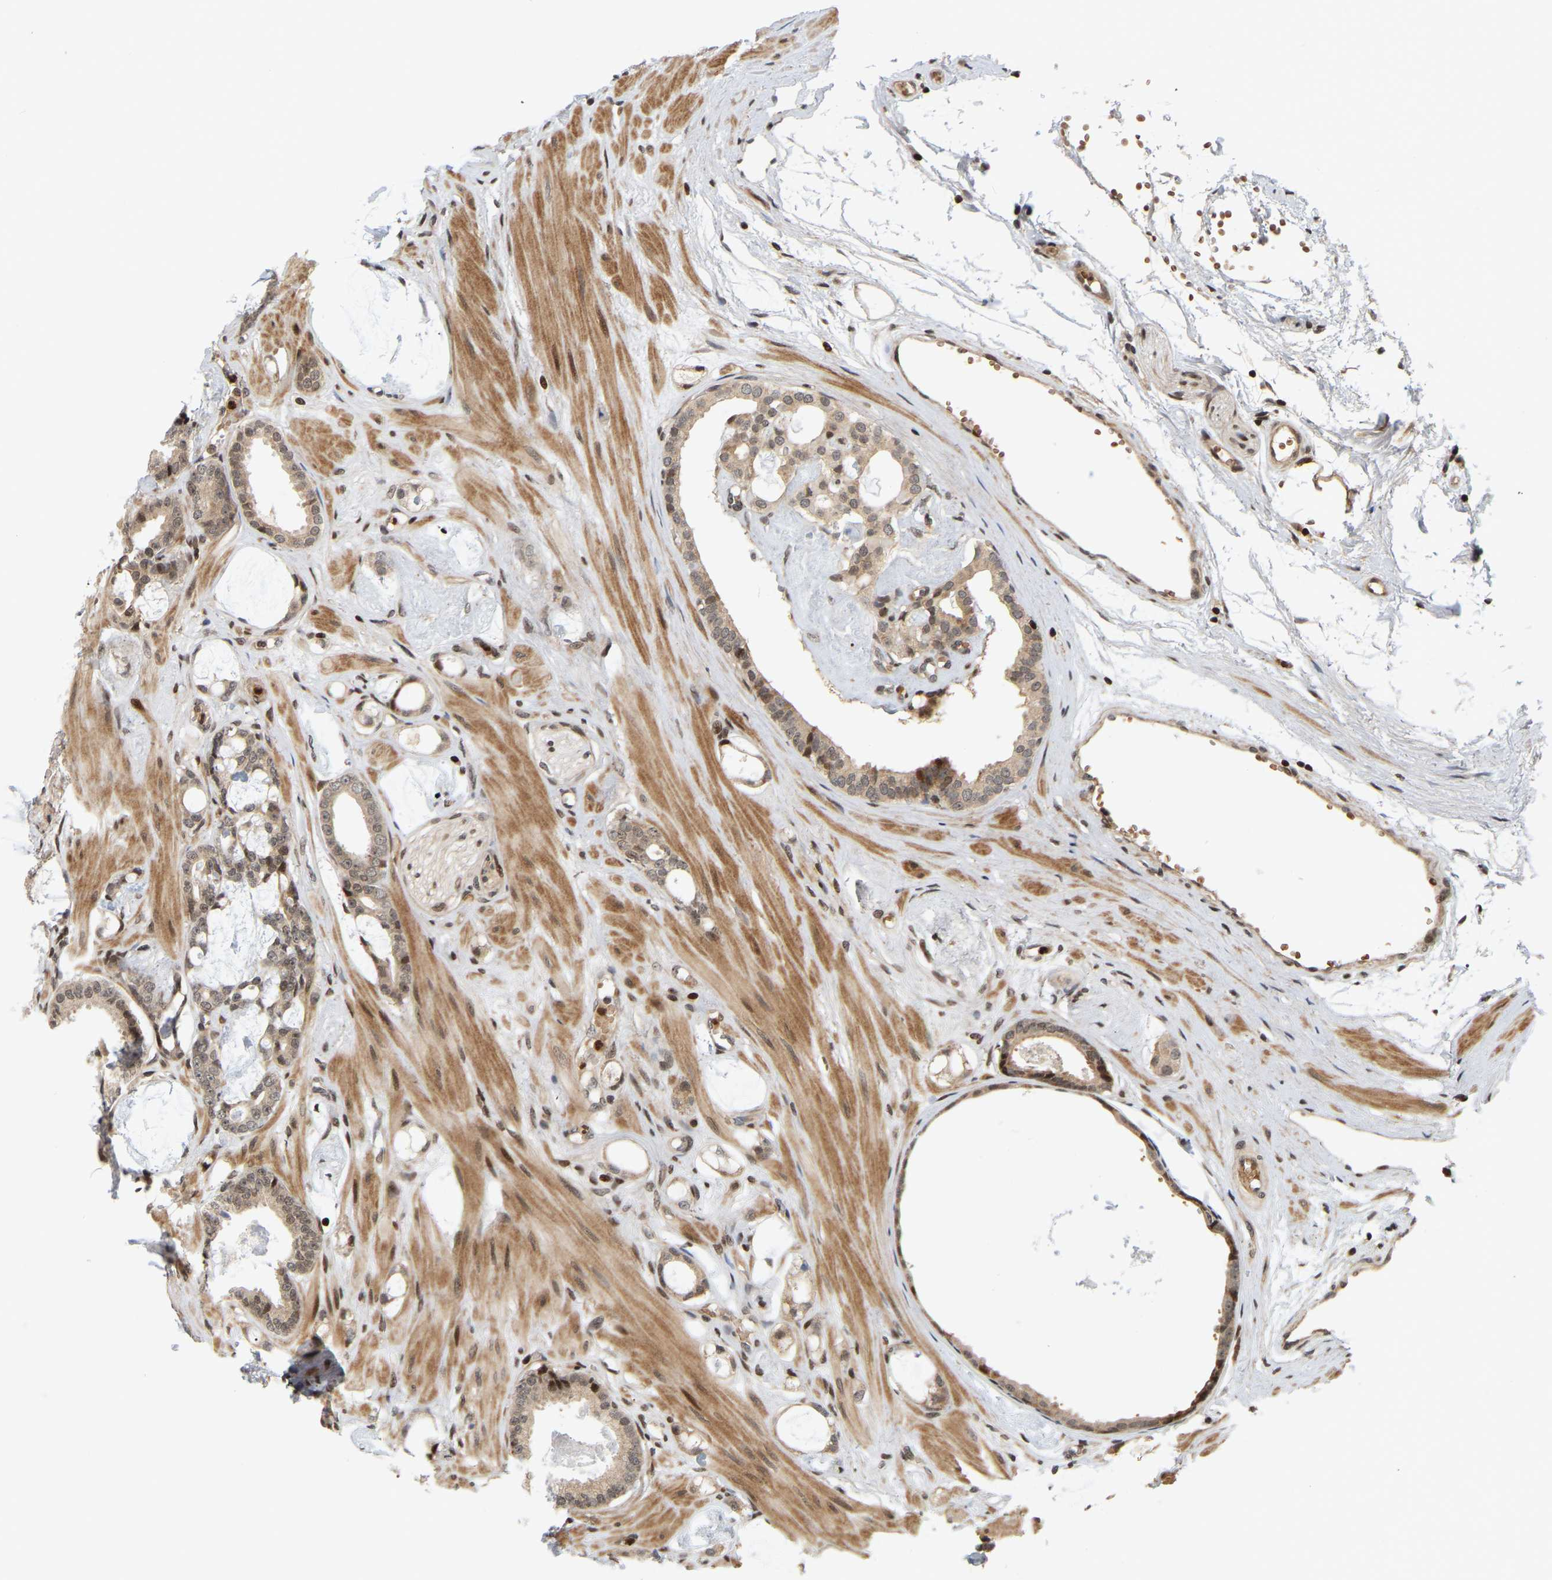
{"staining": {"intensity": "weak", "quantity": ">75%", "location": "cytoplasmic/membranous,nuclear"}, "tissue": "prostate cancer", "cell_type": "Tumor cells", "image_type": "cancer", "snomed": [{"axis": "morphology", "description": "Adenocarcinoma, Low grade"}, {"axis": "topography", "description": "Prostate"}], "caption": "The micrograph displays staining of prostate cancer, revealing weak cytoplasmic/membranous and nuclear protein expression (brown color) within tumor cells.", "gene": "NFE2L2", "patient": {"sex": "male", "age": 53}}